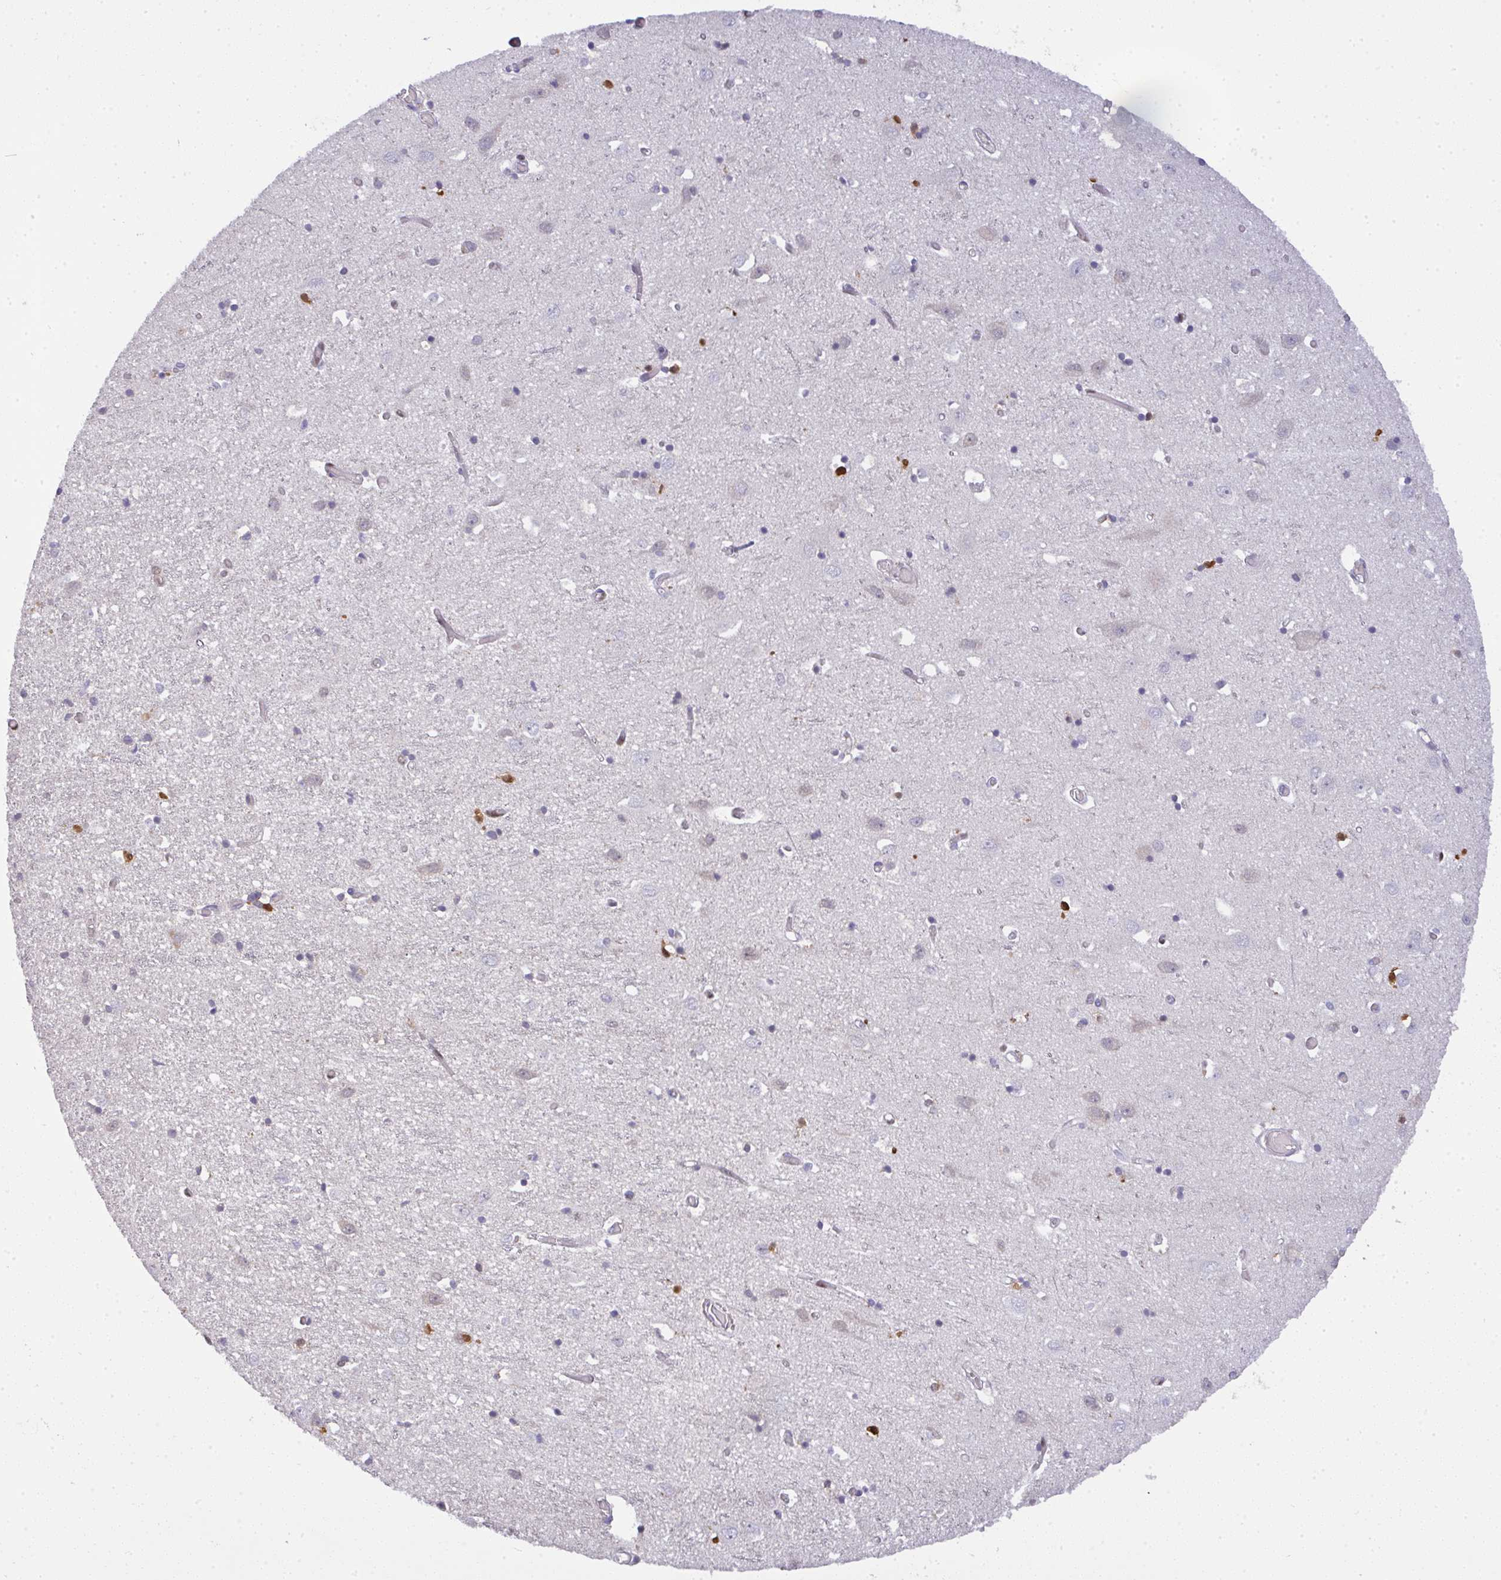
{"staining": {"intensity": "negative", "quantity": "none", "location": "none"}, "tissue": "cerebral cortex", "cell_type": "Endothelial cells", "image_type": "normal", "snomed": [{"axis": "morphology", "description": "Normal tissue, NOS"}, {"axis": "topography", "description": "Cerebral cortex"}], "caption": "This photomicrograph is of normal cerebral cortex stained with immunohistochemistry to label a protein in brown with the nuclei are counter-stained blue. There is no staining in endothelial cells.", "gene": "BBX", "patient": {"sex": "male", "age": 70}}